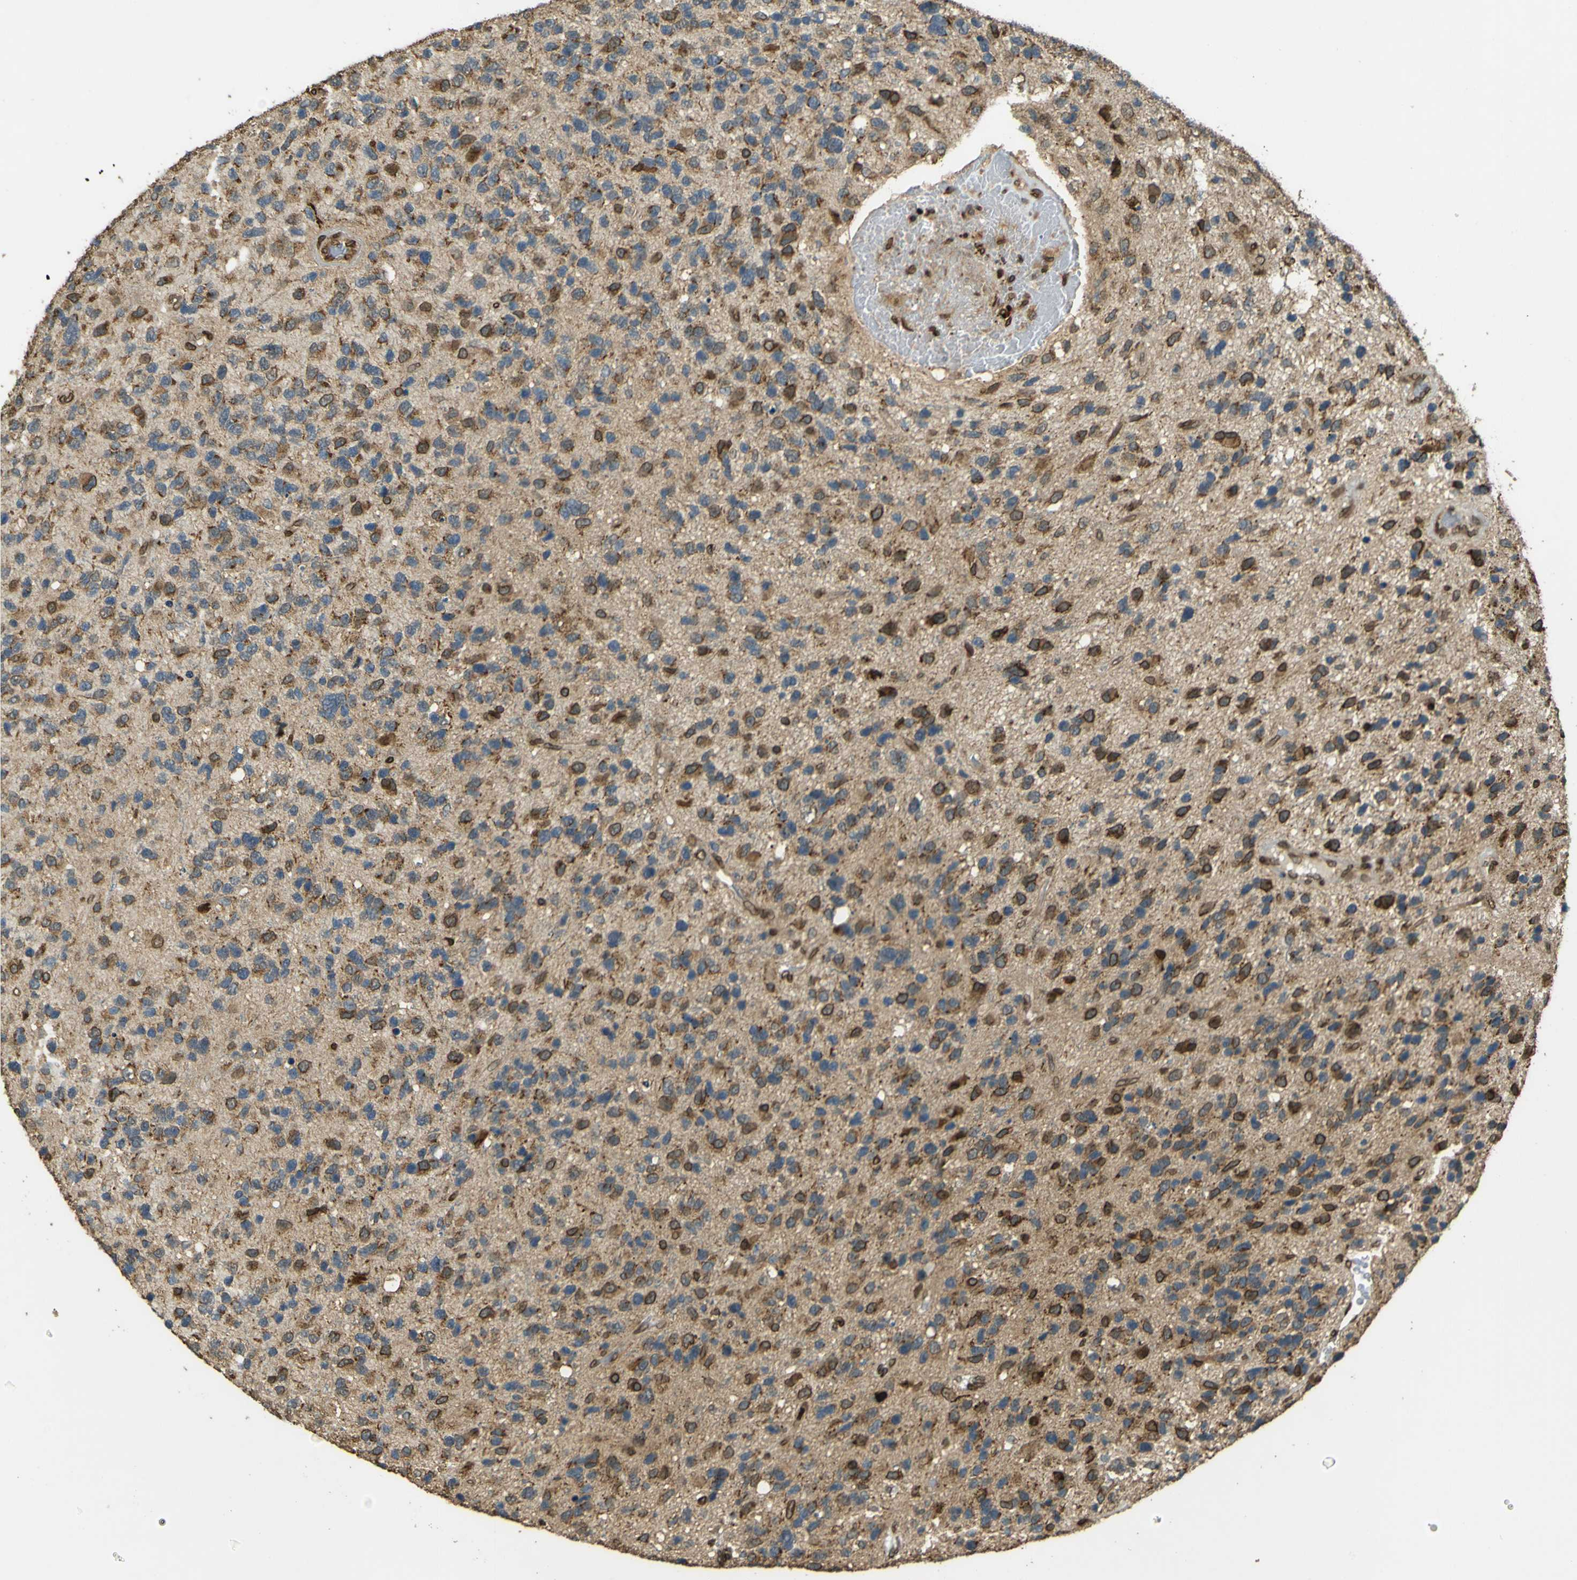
{"staining": {"intensity": "moderate", "quantity": "25%-75%", "location": "cytoplasmic/membranous,nuclear"}, "tissue": "glioma", "cell_type": "Tumor cells", "image_type": "cancer", "snomed": [{"axis": "morphology", "description": "Glioma, malignant, High grade"}, {"axis": "topography", "description": "Brain"}], "caption": "The immunohistochemical stain labels moderate cytoplasmic/membranous and nuclear expression in tumor cells of malignant high-grade glioma tissue.", "gene": "GALNT1", "patient": {"sex": "female", "age": 58}}